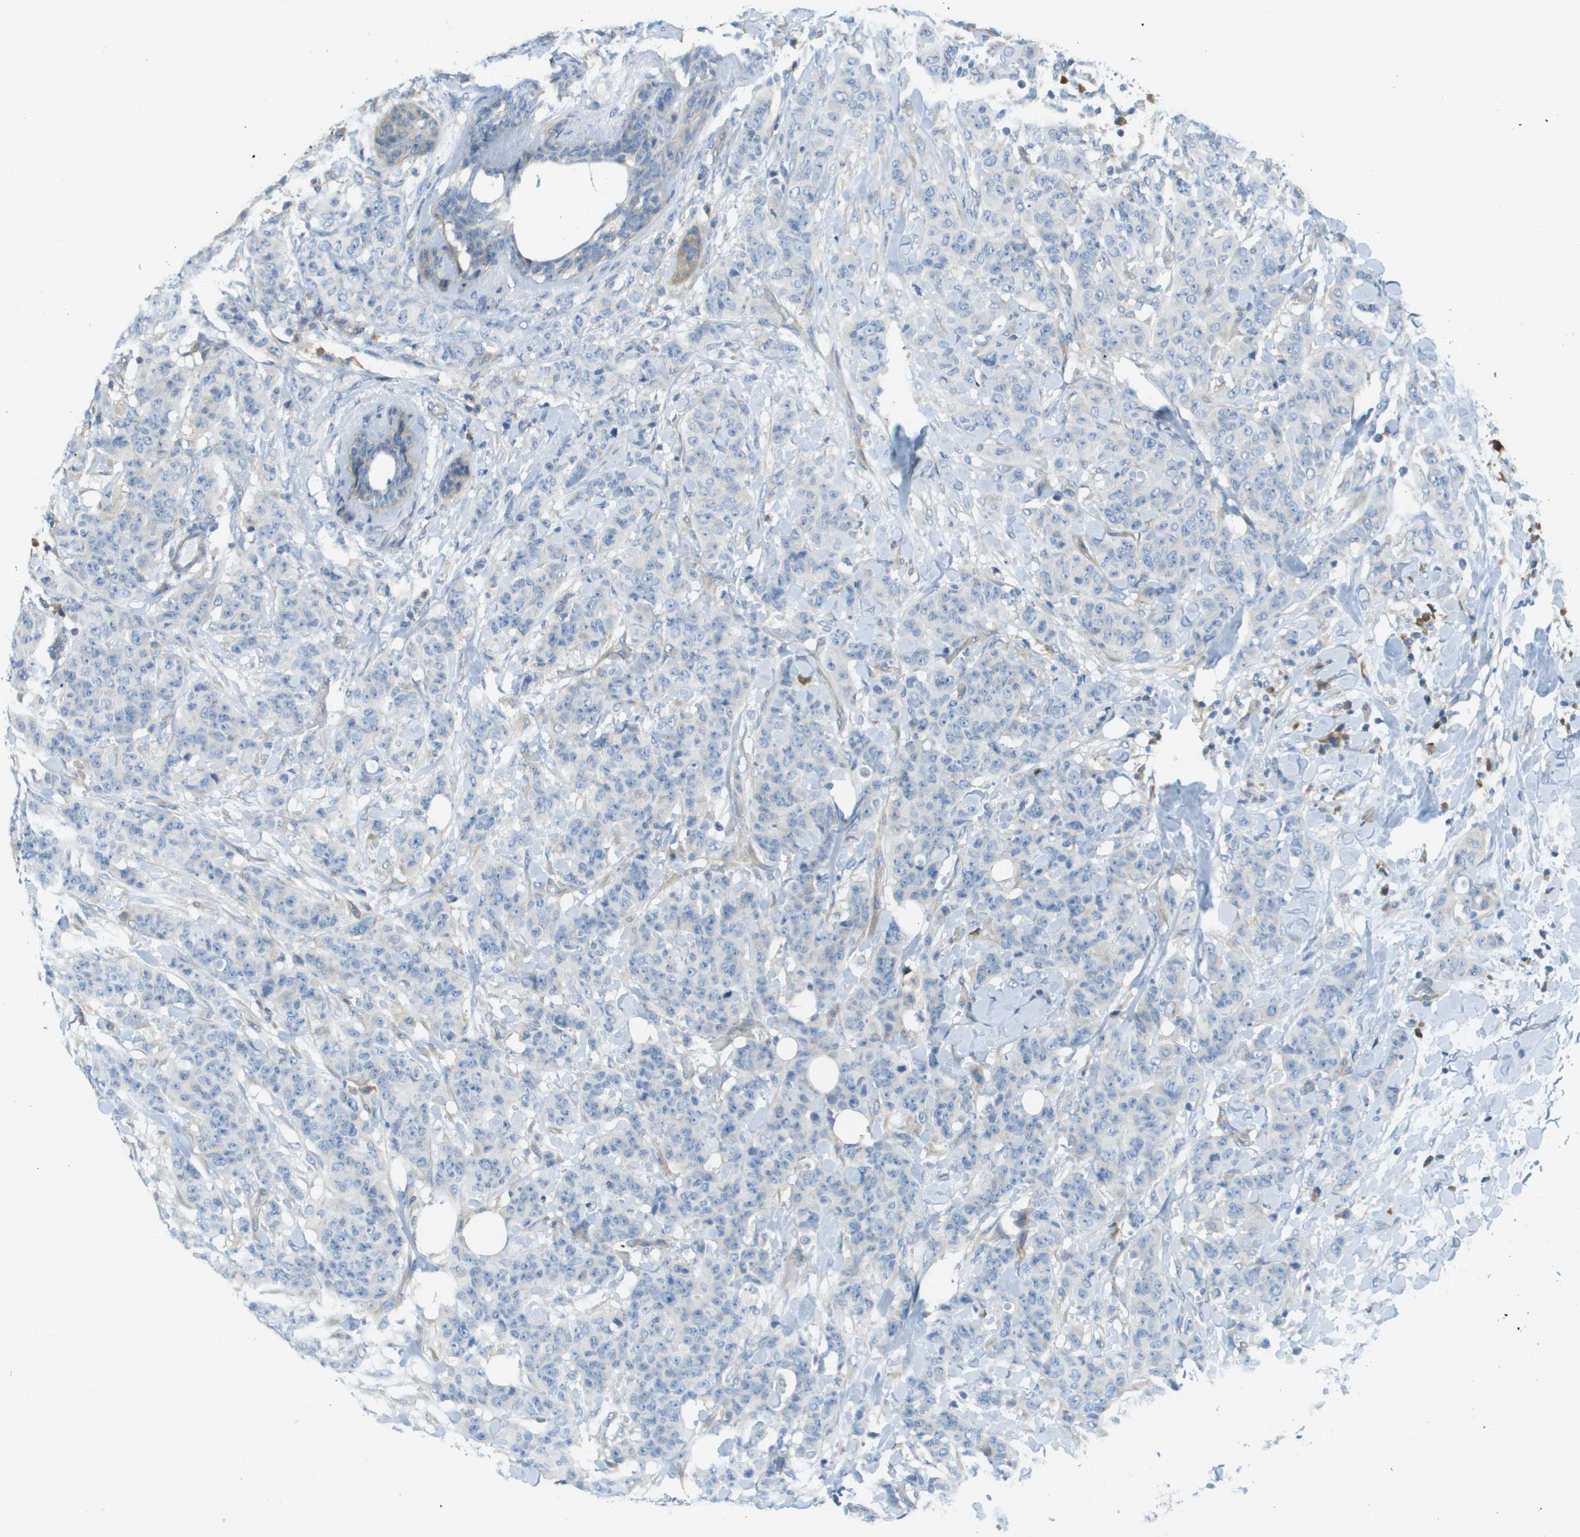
{"staining": {"intensity": "negative", "quantity": "none", "location": "none"}, "tissue": "breast cancer", "cell_type": "Tumor cells", "image_type": "cancer", "snomed": [{"axis": "morphology", "description": "Normal tissue, NOS"}, {"axis": "morphology", "description": "Duct carcinoma"}, {"axis": "topography", "description": "Breast"}], "caption": "This is a image of IHC staining of breast cancer, which shows no expression in tumor cells. (DAB immunohistochemistry (IHC), high magnification).", "gene": "DNAJB11", "patient": {"sex": "female", "age": 40}}